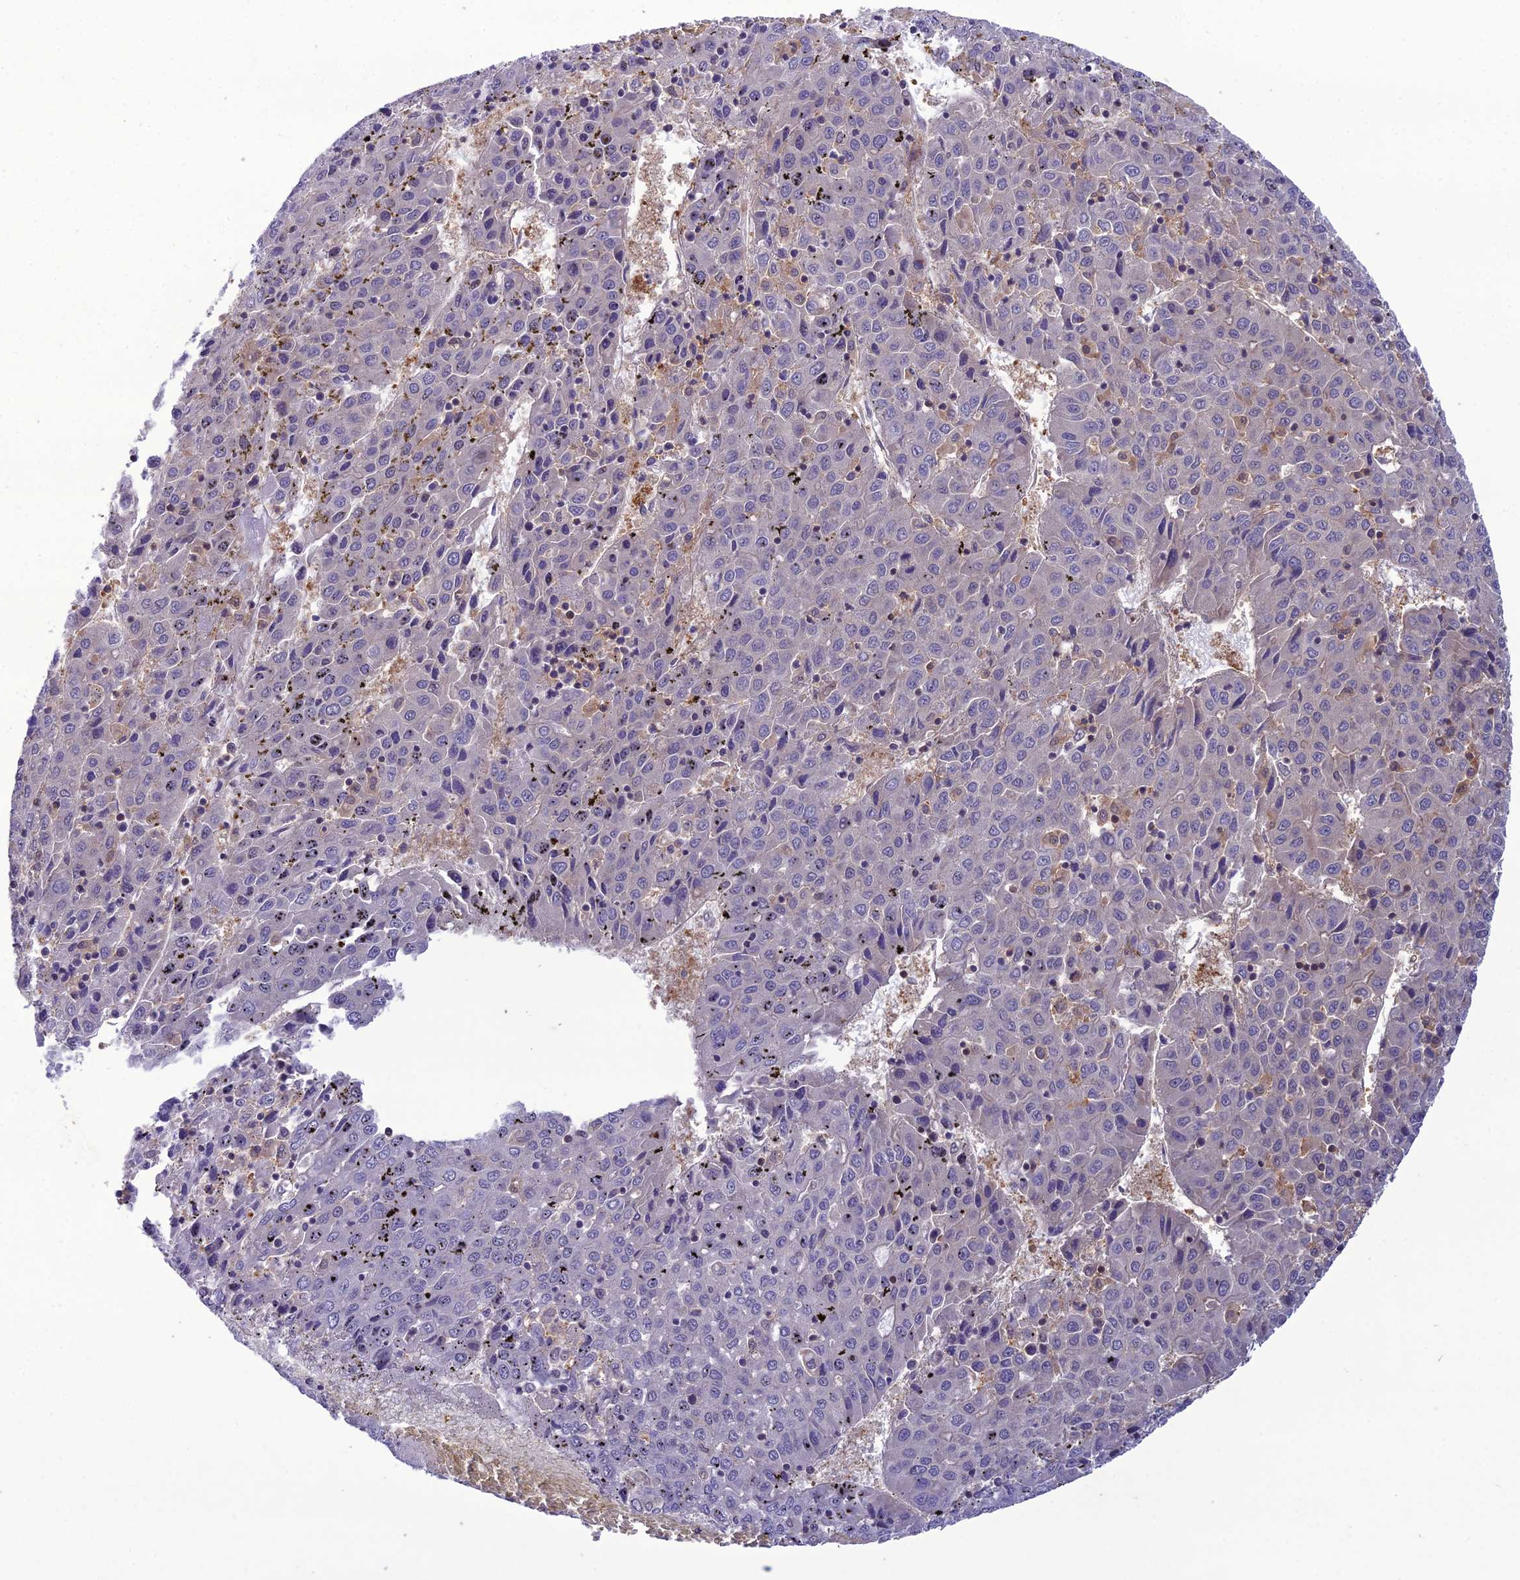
{"staining": {"intensity": "negative", "quantity": "none", "location": "none"}, "tissue": "liver cancer", "cell_type": "Tumor cells", "image_type": "cancer", "snomed": [{"axis": "morphology", "description": "Carcinoma, Hepatocellular, NOS"}, {"axis": "topography", "description": "Liver"}], "caption": "IHC of human liver cancer reveals no expression in tumor cells.", "gene": "GDF6", "patient": {"sex": "female", "age": 53}}